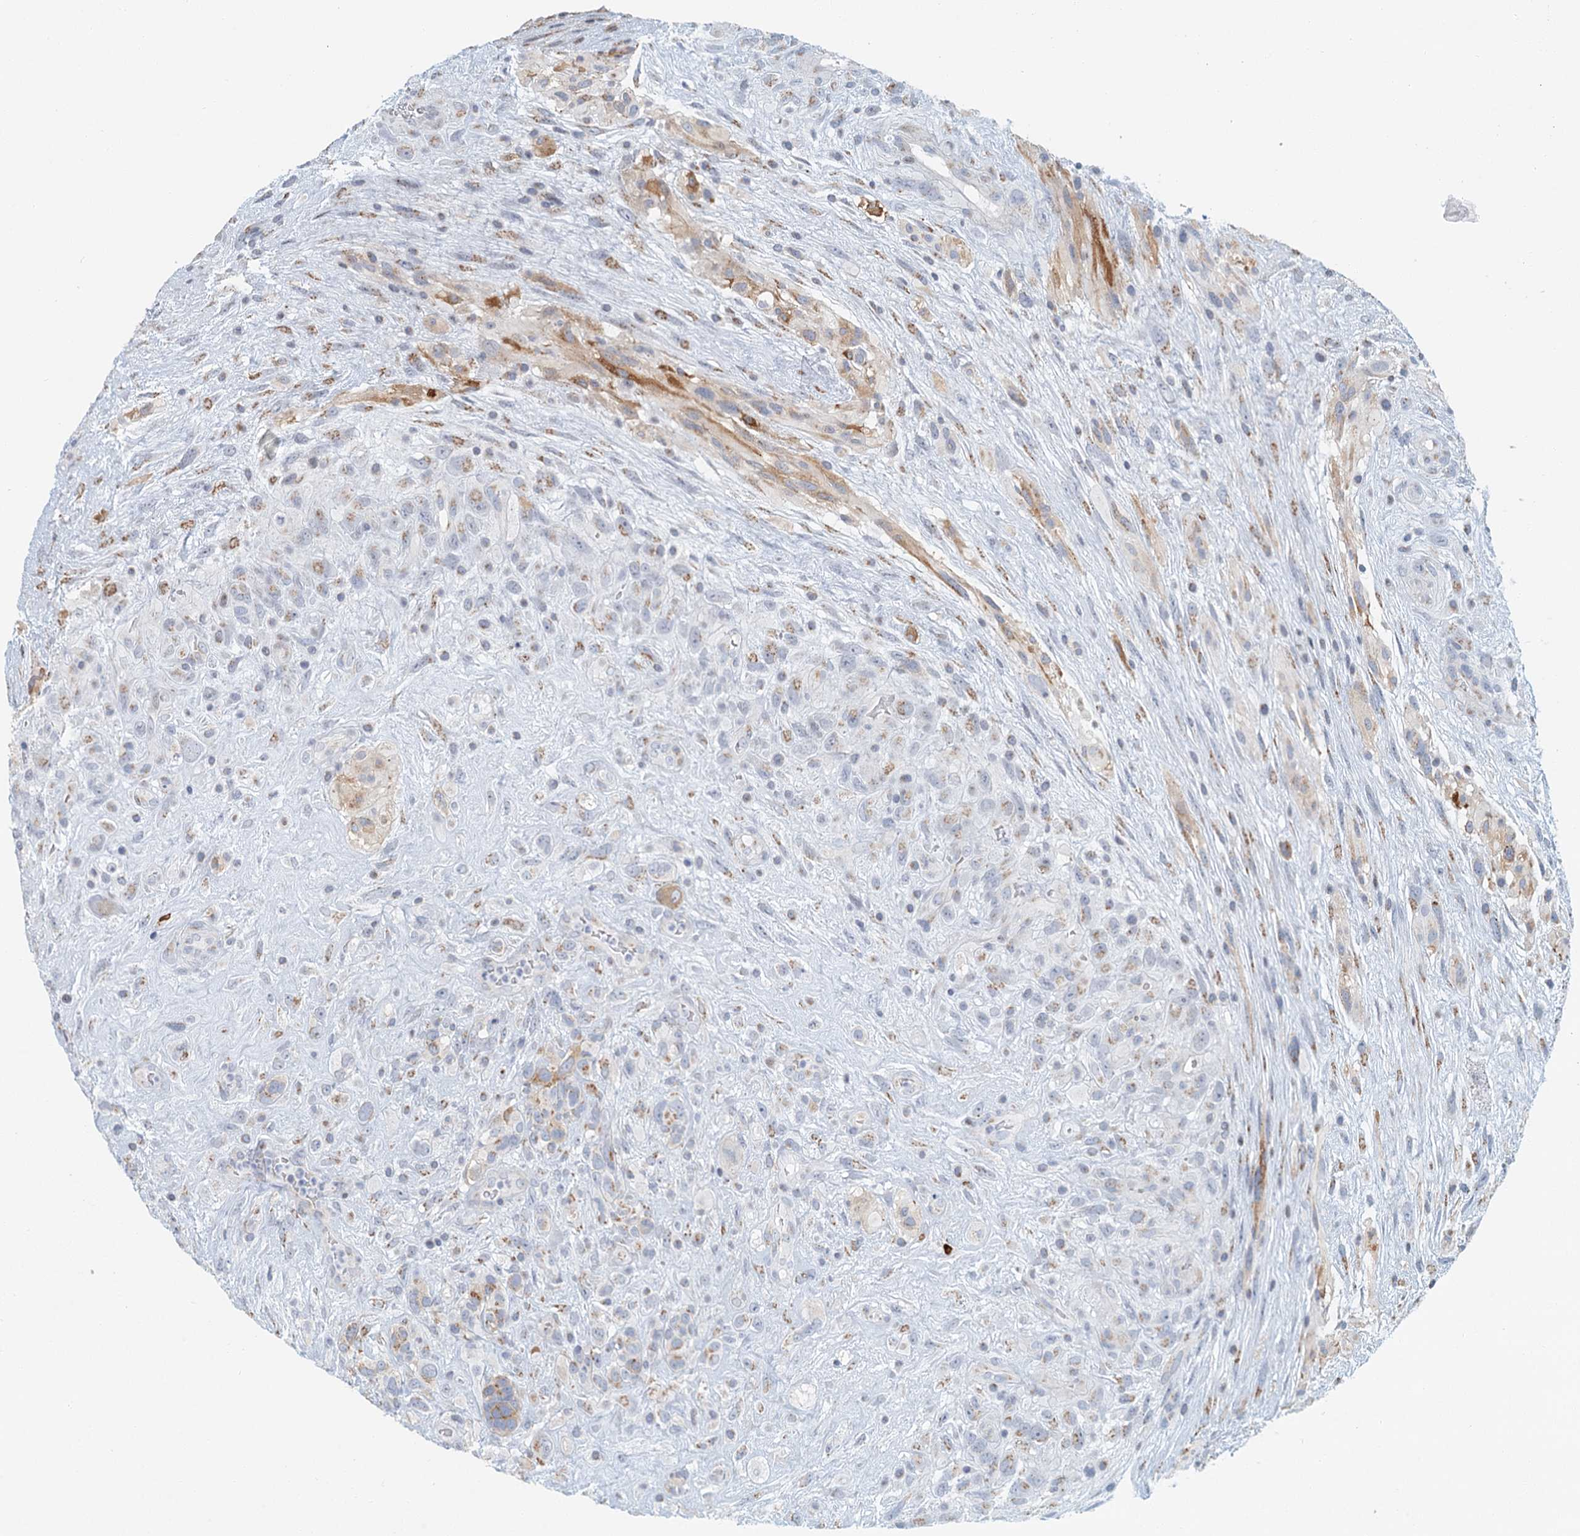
{"staining": {"intensity": "weak", "quantity": "<25%", "location": "cytoplasmic/membranous"}, "tissue": "glioma", "cell_type": "Tumor cells", "image_type": "cancer", "snomed": [{"axis": "morphology", "description": "Glioma, malignant, High grade"}, {"axis": "topography", "description": "Brain"}], "caption": "The micrograph demonstrates no significant staining in tumor cells of malignant glioma (high-grade).", "gene": "ZNF527", "patient": {"sex": "male", "age": 61}}